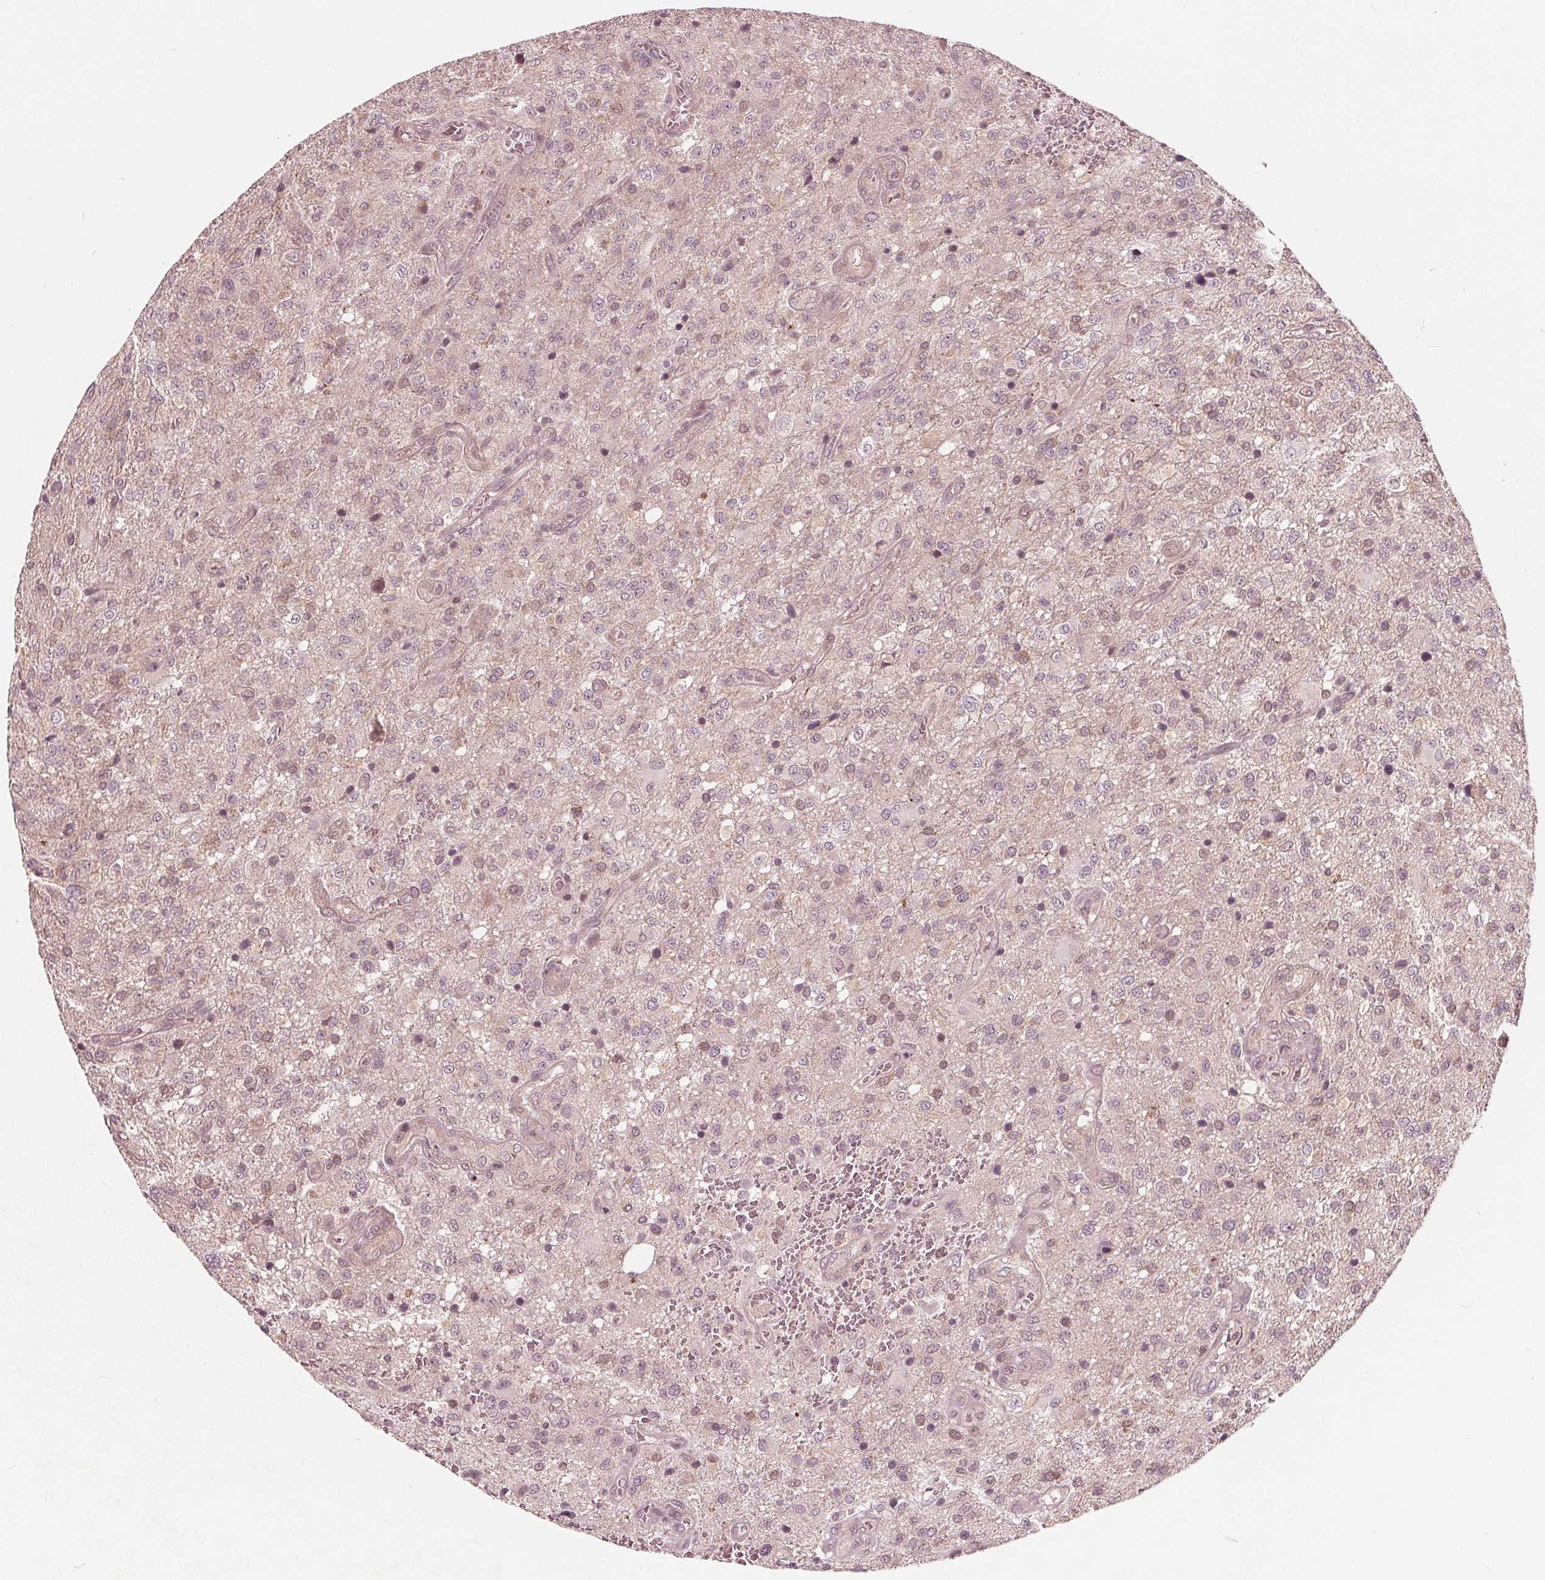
{"staining": {"intensity": "weak", "quantity": "<25%", "location": "cytoplasmic/membranous"}, "tissue": "glioma", "cell_type": "Tumor cells", "image_type": "cancer", "snomed": [{"axis": "morphology", "description": "Glioma, malignant, Low grade"}, {"axis": "topography", "description": "Brain"}], "caption": "Immunohistochemistry image of neoplastic tissue: malignant glioma (low-grade) stained with DAB shows no significant protein staining in tumor cells.", "gene": "UBALD1", "patient": {"sex": "male", "age": 66}}